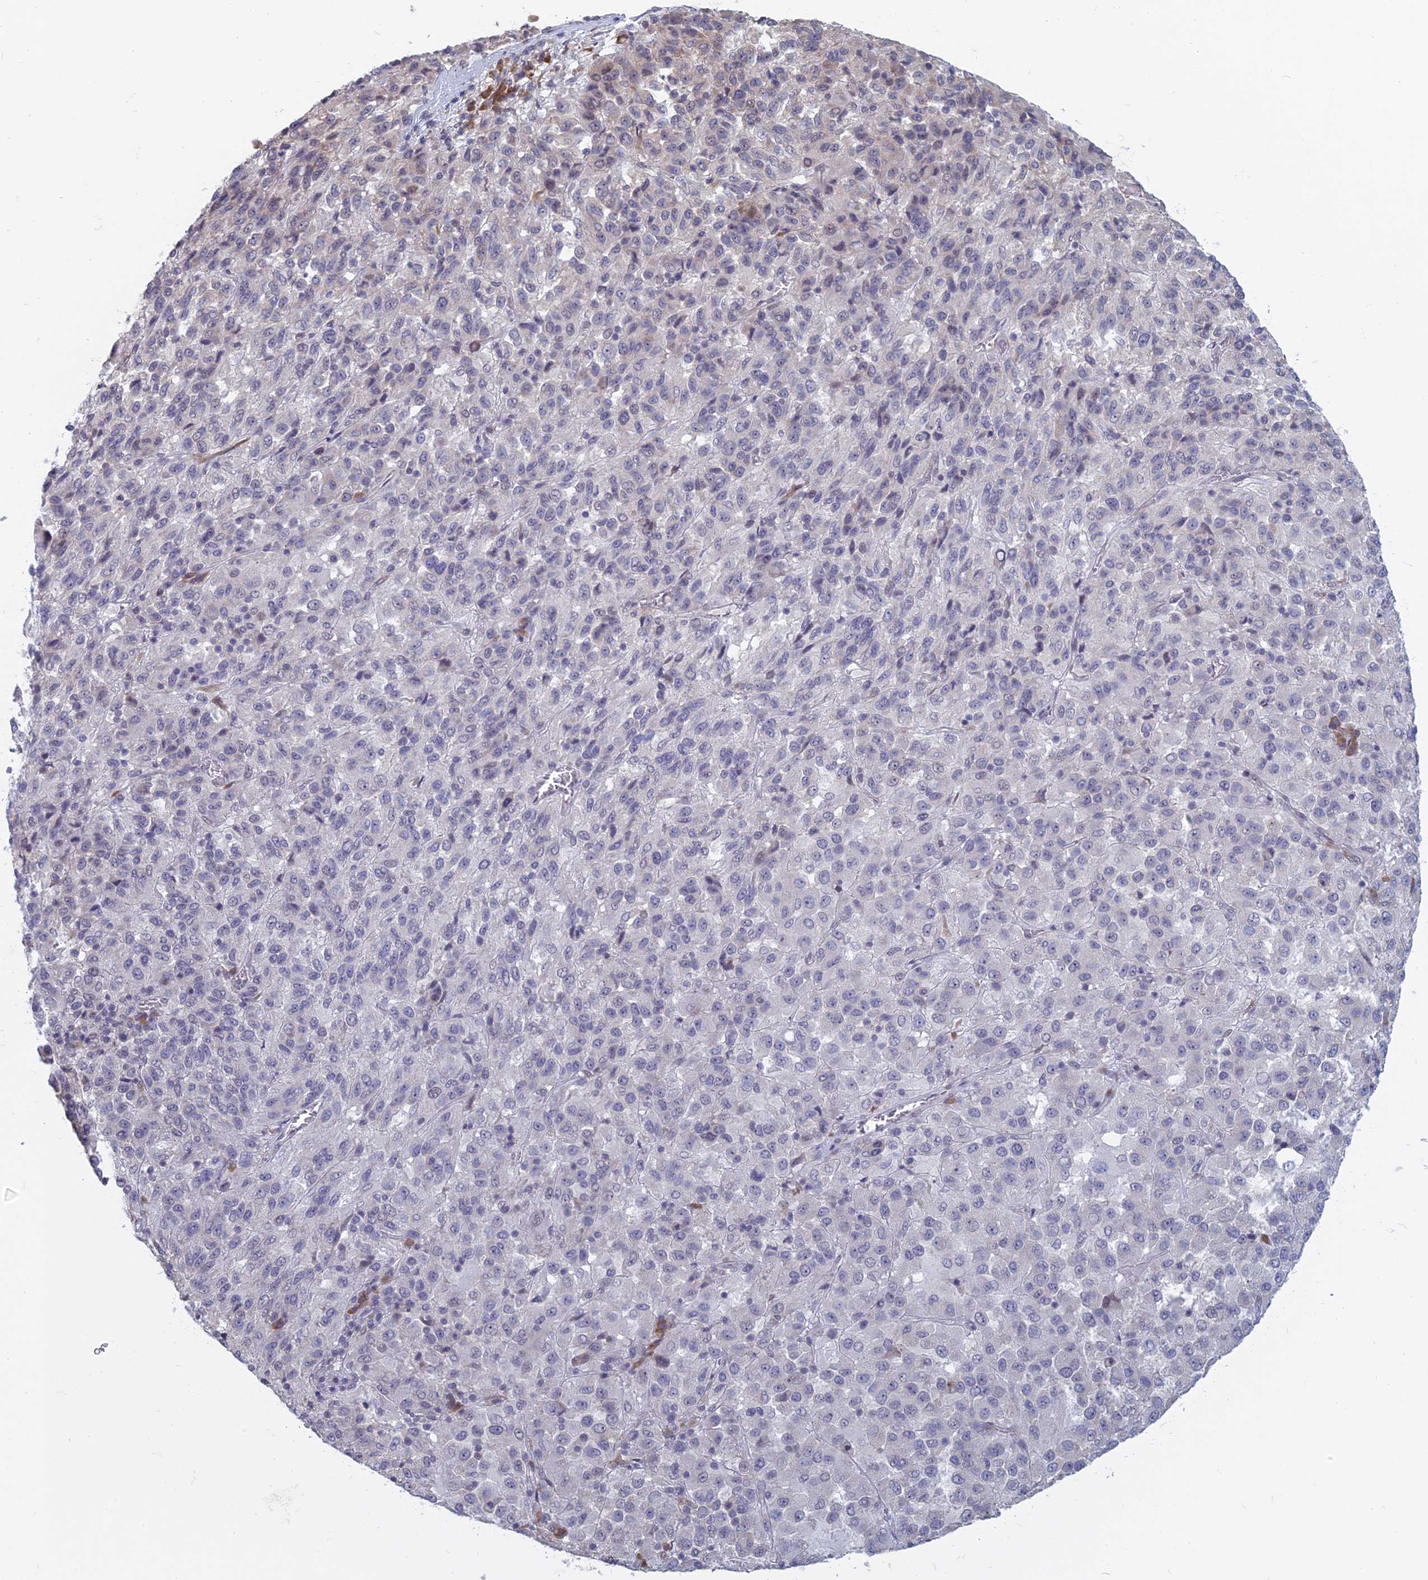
{"staining": {"intensity": "negative", "quantity": "none", "location": "none"}, "tissue": "melanoma", "cell_type": "Tumor cells", "image_type": "cancer", "snomed": [{"axis": "morphology", "description": "Malignant melanoma, Metastatic site"}, {"axis": "topography", "description": "Lung"}], "caption": "Immunohistochemistry micrograph of human melanoma stained for a protein (brown), which shows no expression in tumor cells. (Stains: DAB (3,3'-diaminobenzidine) immunohistochemistry with hematoxylin counter stain, Microscopy: brightfield microscopy at high magnification).", "gene": "RPS19BP1", "patient": {"sex": "male", "age": 64}}